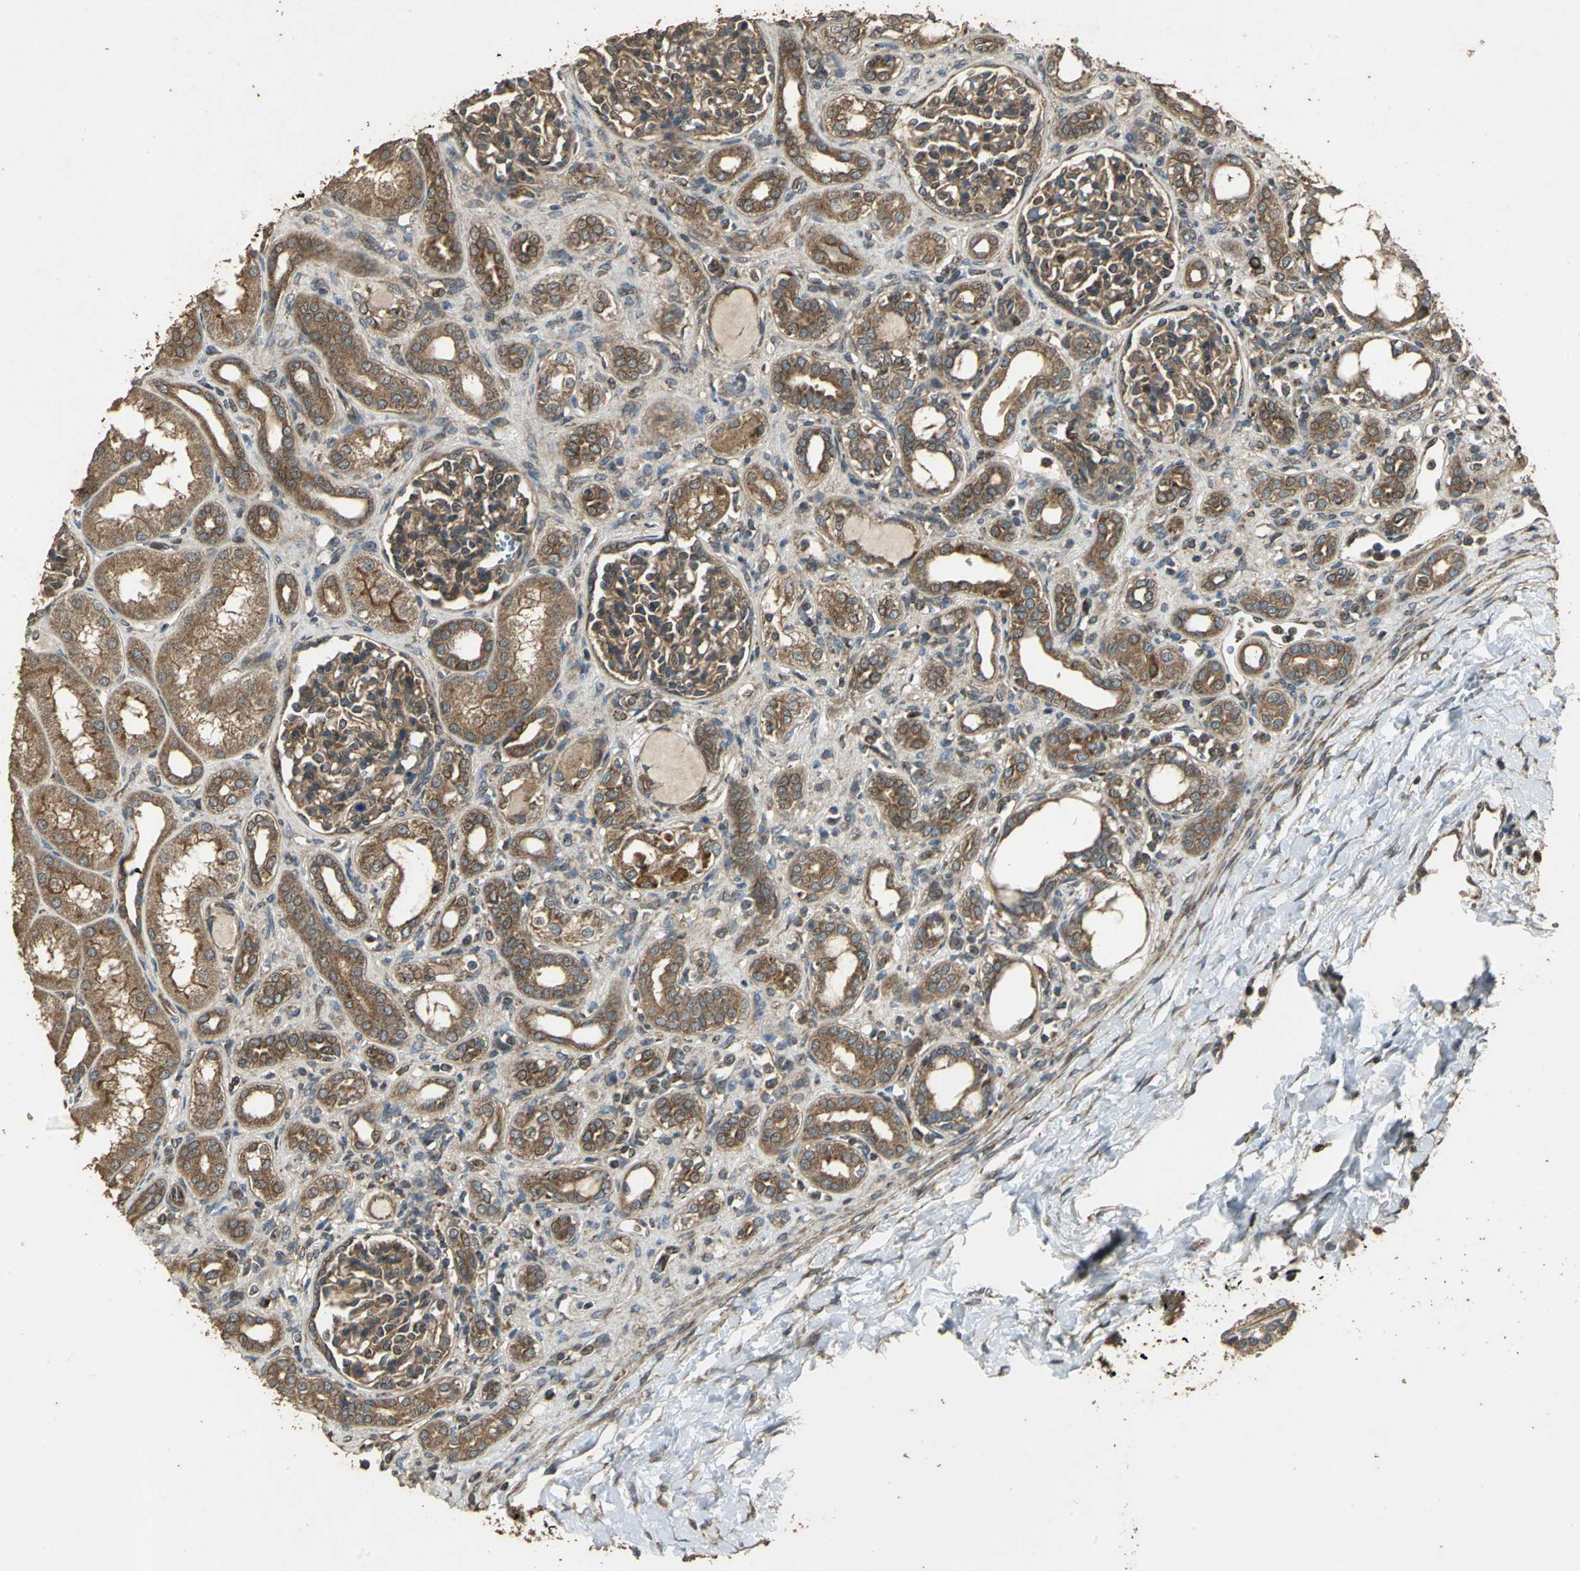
{"staining": {"intensity": "moderate", "quantity": ">75%", "location": "cytoplasmic/membranous"}, "tissue": "kidney", "cell_type": "Cells in glomeruli", "image_type": "normal", "snomed": [{"axis": "morphology", "description": "Normal tissue, NOS"}, {"axis": "topography", "description": "Kidney"}], "caption": "Immunohistochemical staining of normal human kidney exhibits medium levels of moderate cytoplasmic/membranous expression in about >75% of cells in glomeruli. The staining was performed using DAB, with brown indicating positive protein expression. Nuclei are stained blue with hematoxylin.", "gene": "KANK1", "patient": {"sex": "male", "age": 7}}